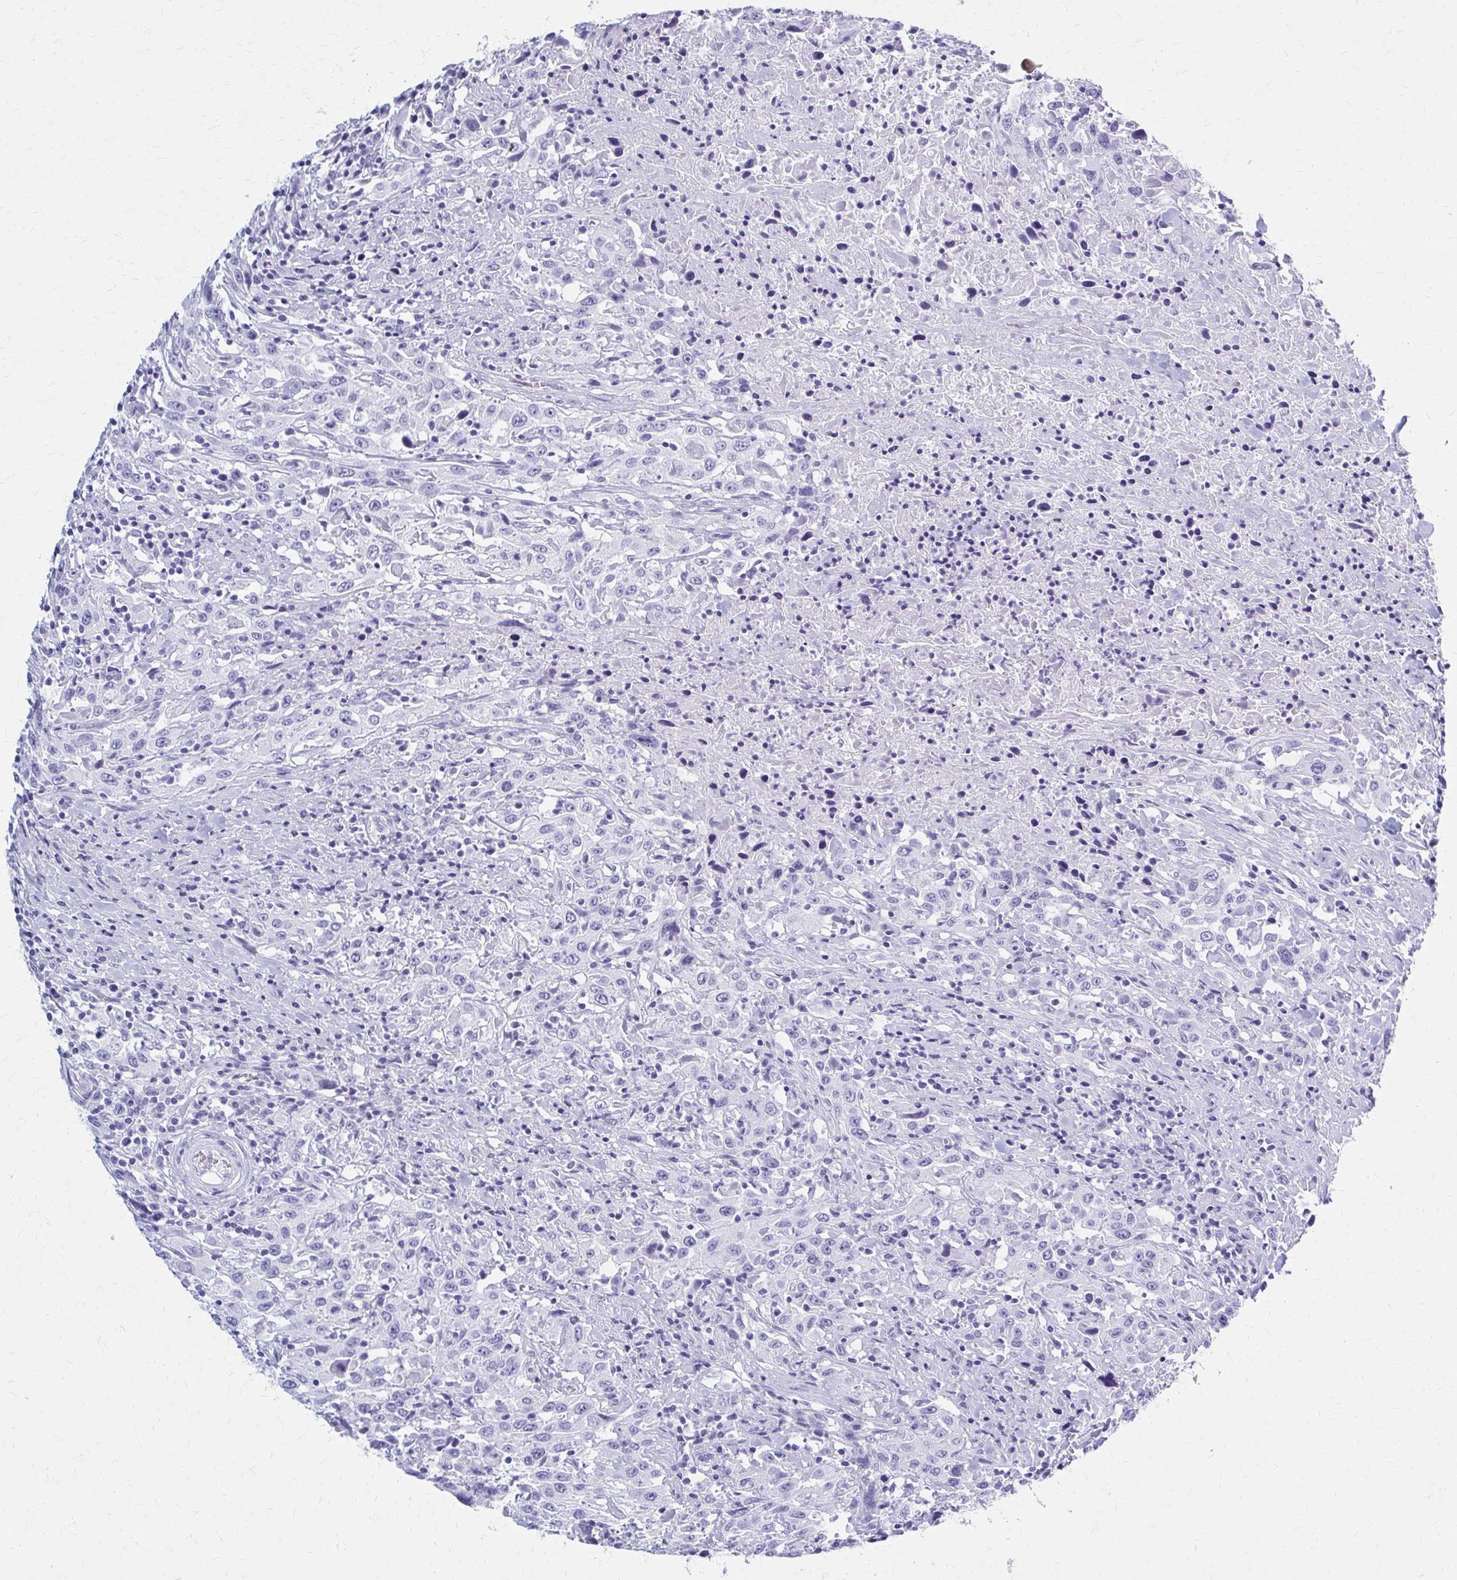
{"staining": {"intensity": "negative", "quantity": "none", "location": "none"}, "tissue": "urothelial cancer", "cell_type": "Tumor cells", "image_type": "cancer", "snomed": [{"axis": "morphology", "description": "Urothelial carcinoma, High grade"}, {"axis": "topography", "description": "Urinary bladder"}], "caption": "Immunohistochemistry histopathology image of neoplastic tissue: human urothelial cancer stained with DAB demonstrates no significant protein expression in tumor cells. Nuclei are stained in blue.", "gene": "CELF5", "patient": {"sex": "male", "age": 61}}